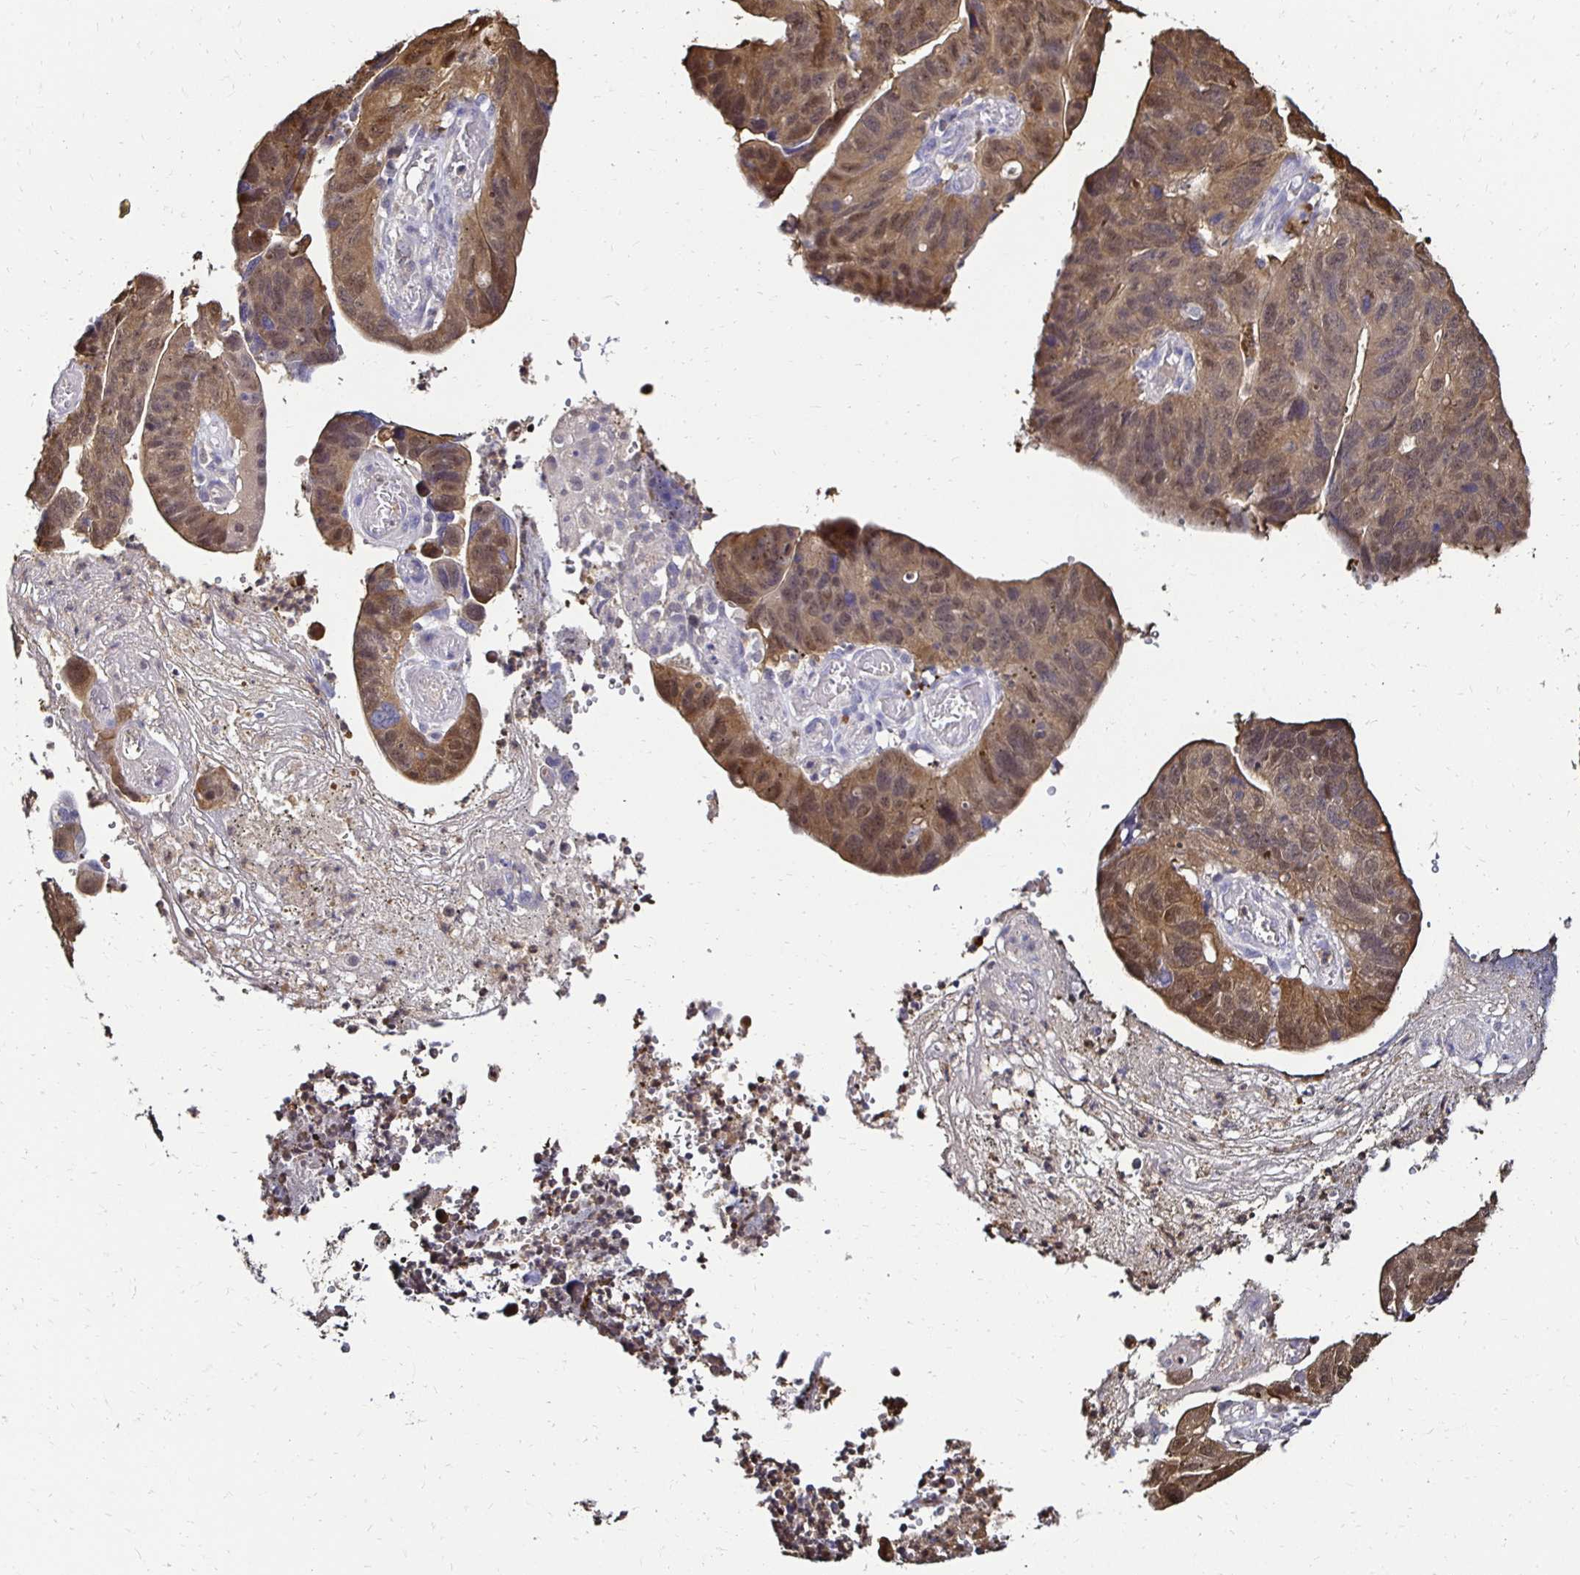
{"staining": {"intensity": "weak", "quantity": "25%-75%", "location": "cytoplasmic/membranous,nuclear"}, "tissue": "stomach cancer", "cell_type": "Tumor cells", "image_type": "cancer", "snomed": [{"axis": "morphology", "description": "Adenocarcinoma, NOS"}, {"axis": "topography", "description": "Stomach"}], "caption": "A low amount of weak cytoplasmic/membranous and nuclear expression is present in about 25%-75% of tumor cells in stomach cancer tissue.", "gene": "TXN", "patient": {"sex": "male", "age": 59}}